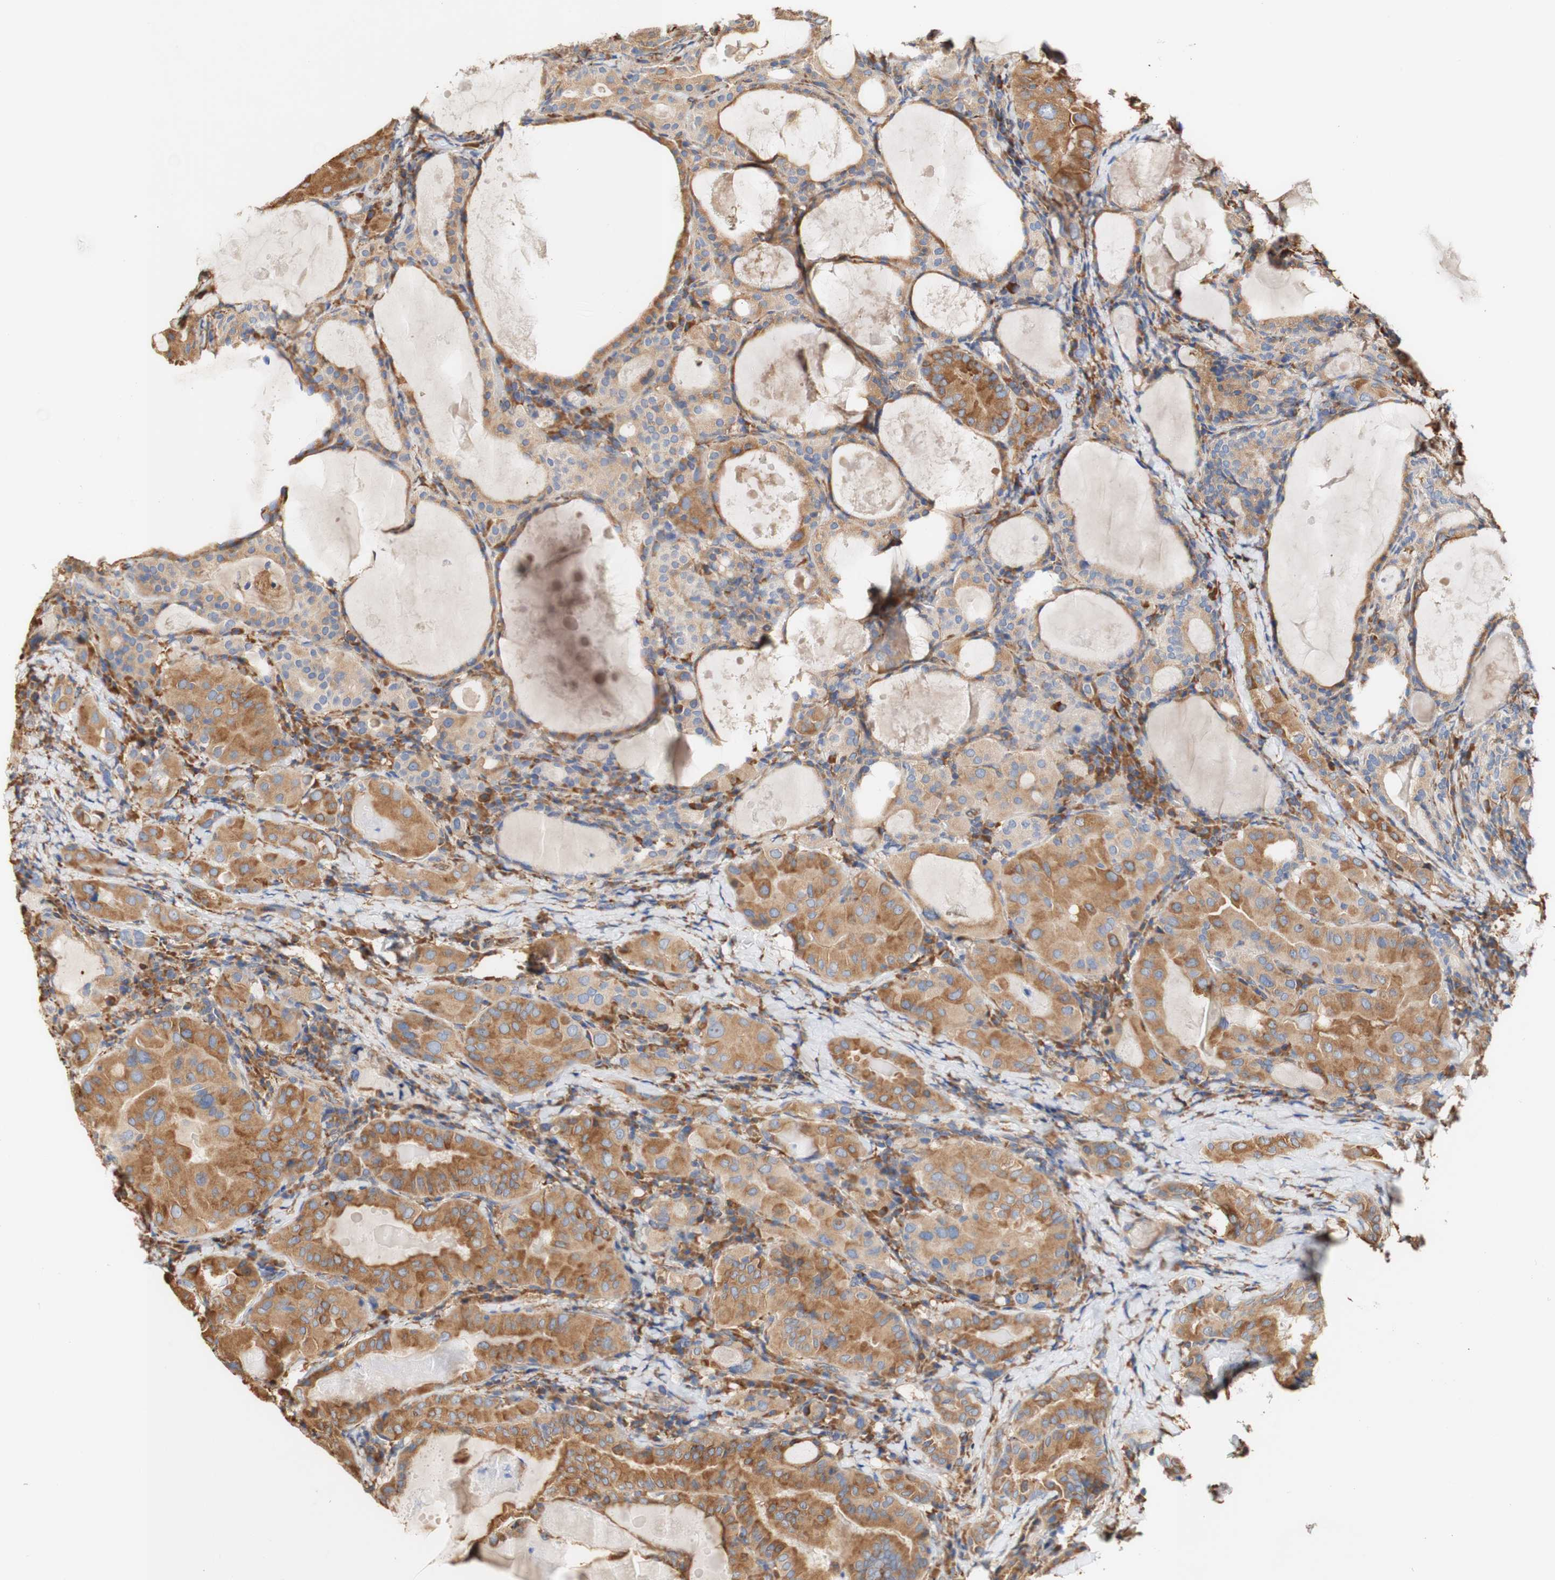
{"staining": {"intensity": "moderate", "quantity": ">75%", "location": "cytoplasmic/membranous"}, "tissue": "thyroid cancer", "cell_type": "Tumor cells", "image_type": "cancer", "snomed": [{"axis": "morphology", "description": "Papillary adenocarcinoma, NOS"}, {"axis": "topography", "description": "Thyroid gland"}], "caption": "Immunohistochemistry histopathology image of human papillary adenocarcinoma (thyroid) stained for a protein (brown), which displays medium levels of moderate cytoplasmic/membranous staining in about >75% of tumor cells.", "gene": "EIF2AK4", "patient": {"sex": "female", "age": 42}}